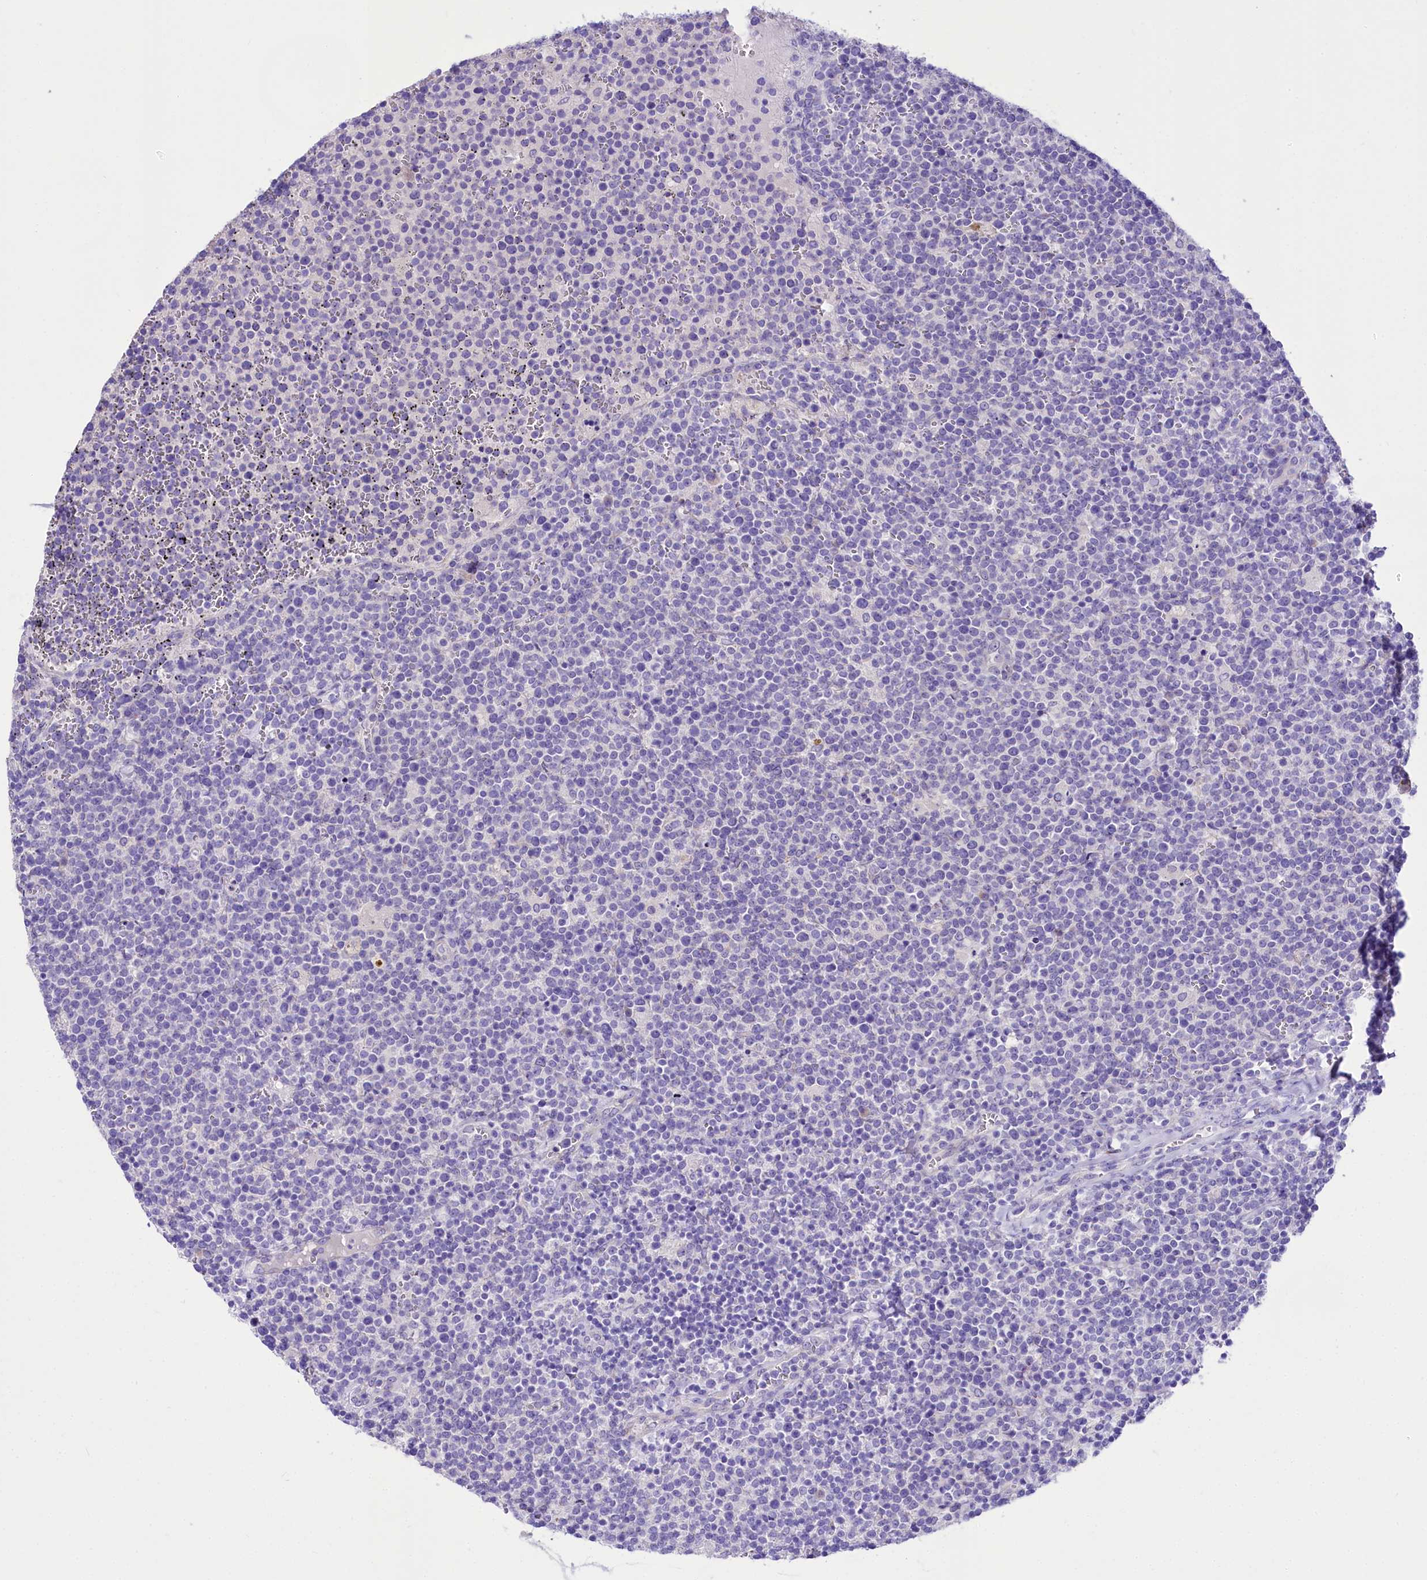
{"staining": {"intensity": "negative", "quantity": "none", "location": "none"}, "tissue": "lymphoma", "cell_type": "Tumor cells", "image_type": "cancer", "snomed": [{"axis": "morphology", "description": "Malignant lymphoma, non-Hodgkin's type, High grade"}, {"axis": "topography", "description": "Lymph node"}], "caption": "A photomicrograph of high-grade malignant lymphoma, non-Hodgkin's type stained for a protein shows no brown staining in tumor cells.", "gene": "A2ML1", "patient": {"sex": "male", "age": 61}}